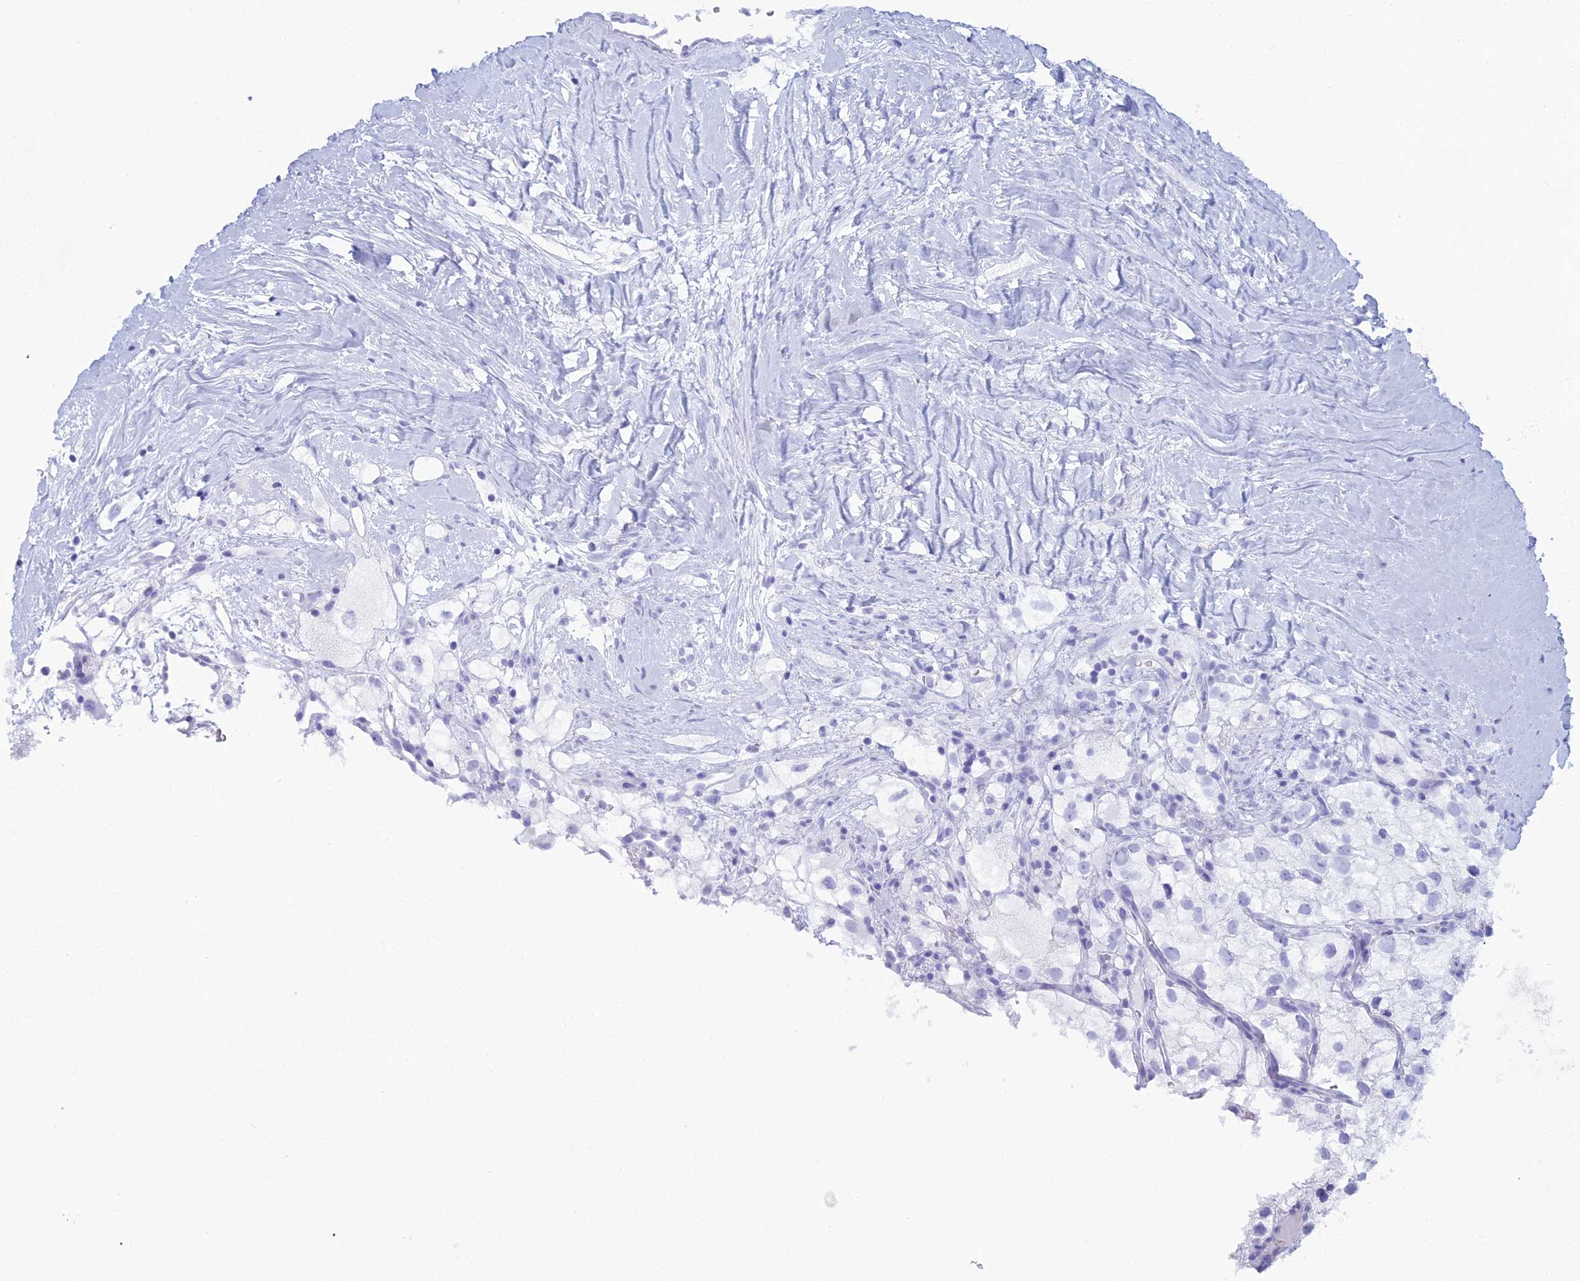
{"staining": {"intensity": "negative", "quantity": "none", "location": "none"}, "tissue": "renal cancer", "cell_type": "Tumor cells", "image_type": "cancer", "snomed": [{"axis": "morphology", "description": "Adenocarcinoma, NOS"}, {"axis": "topography", "description": "Kidney"}], "caption": "Tumor cells show no significant protein positivity in renal adenocarcinoma.", "gene": "MUC13", "patient": {"sex": "male", "age": 59}}